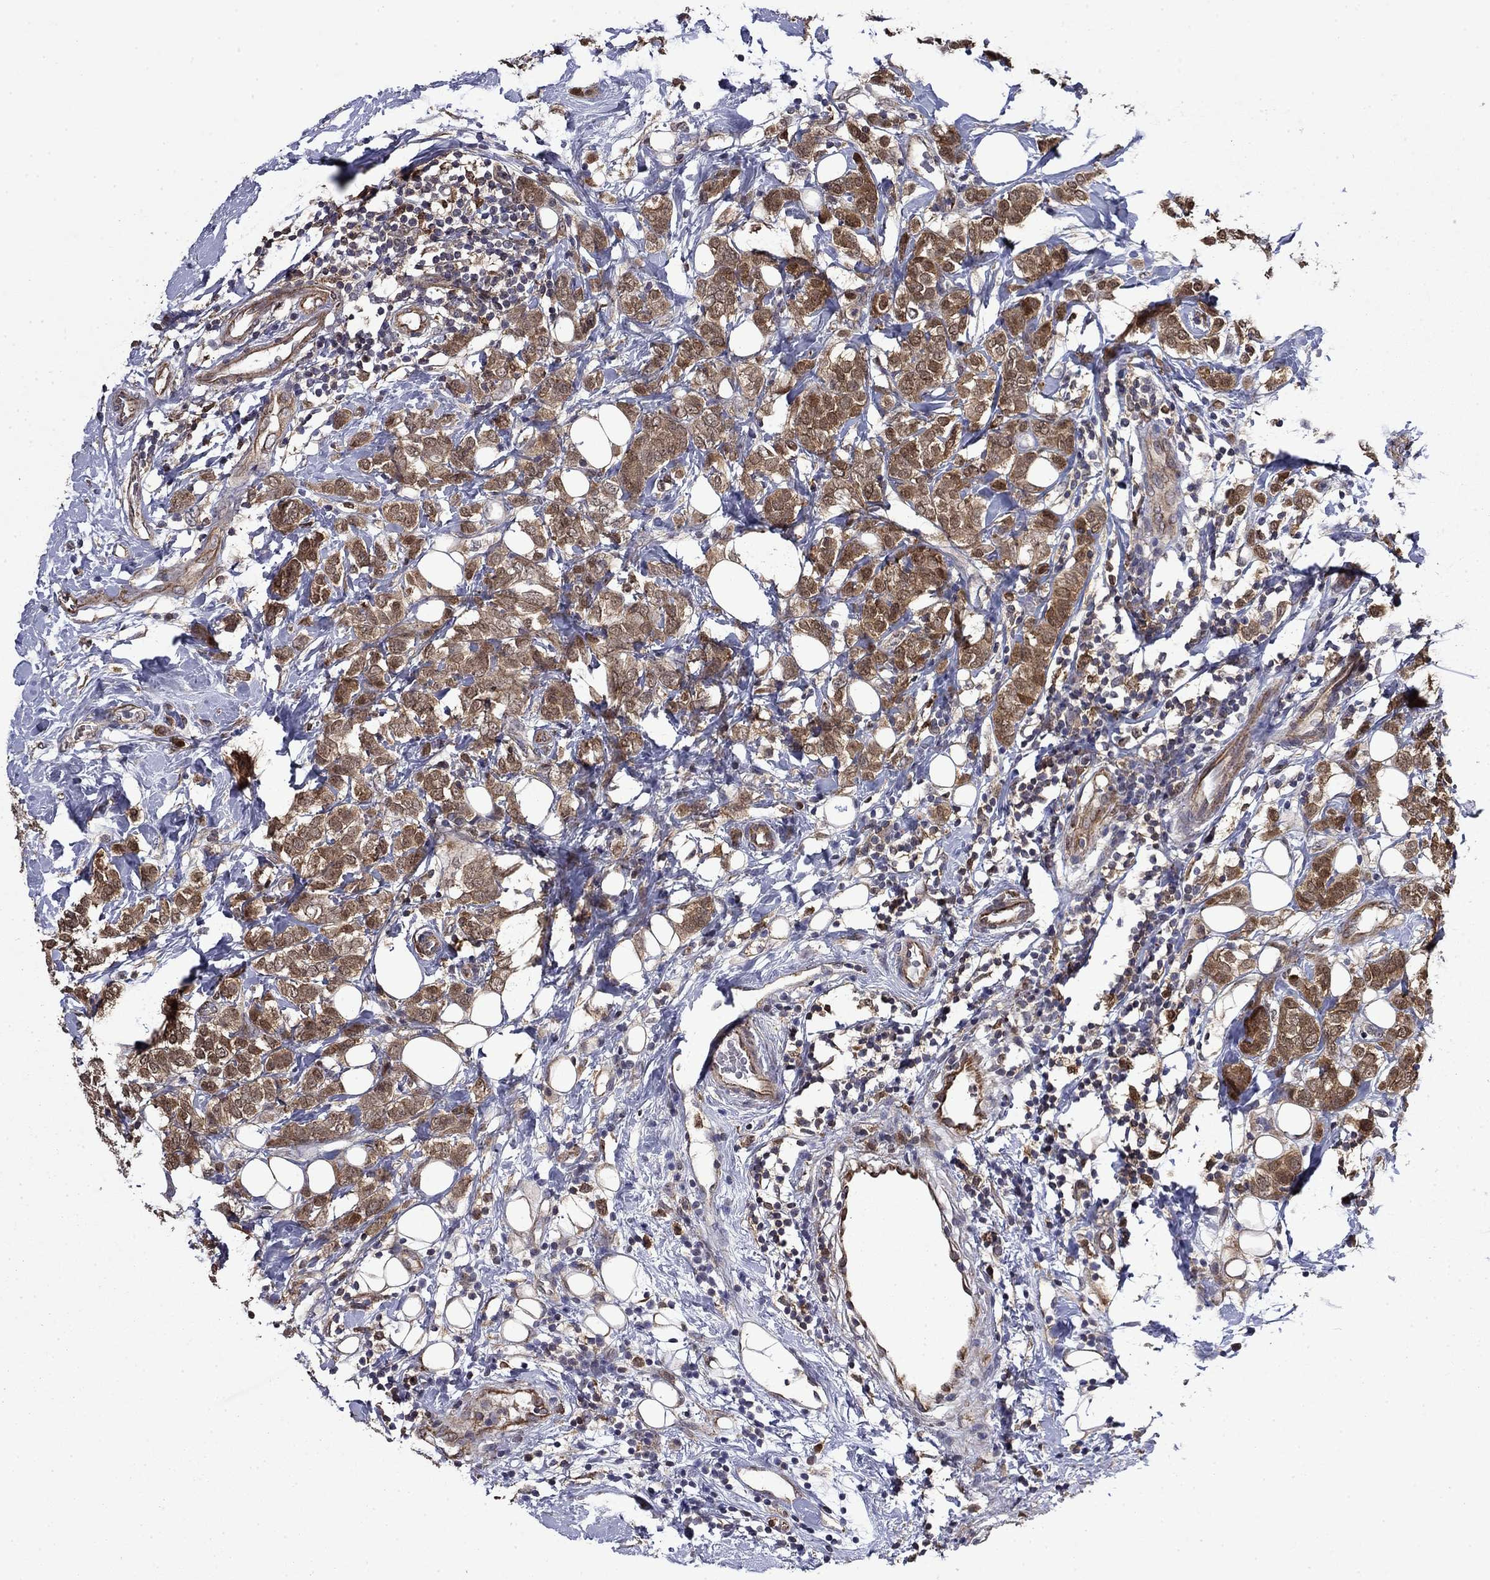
{"staining": {"intensity": "moderate", "quantity": ">75%", "location": "cytoplasmic/membranous"}, "tissue": "breast cancer", "cell_type": "Tumor cells", "image_type": "cancer", "snomed": [{"axis": "morphology", "description": "Lobular carcinoma"}, {"axis": "topography", "description": "Breast"}], "caption": "Breast lobular carcinoma stained with a brown dye reveals moderate cytoplasmic/membranous positive positivity in about >75% of tumor cells.", "gene": "TPMT", "patient": {"sex": "female", "age": 49}}